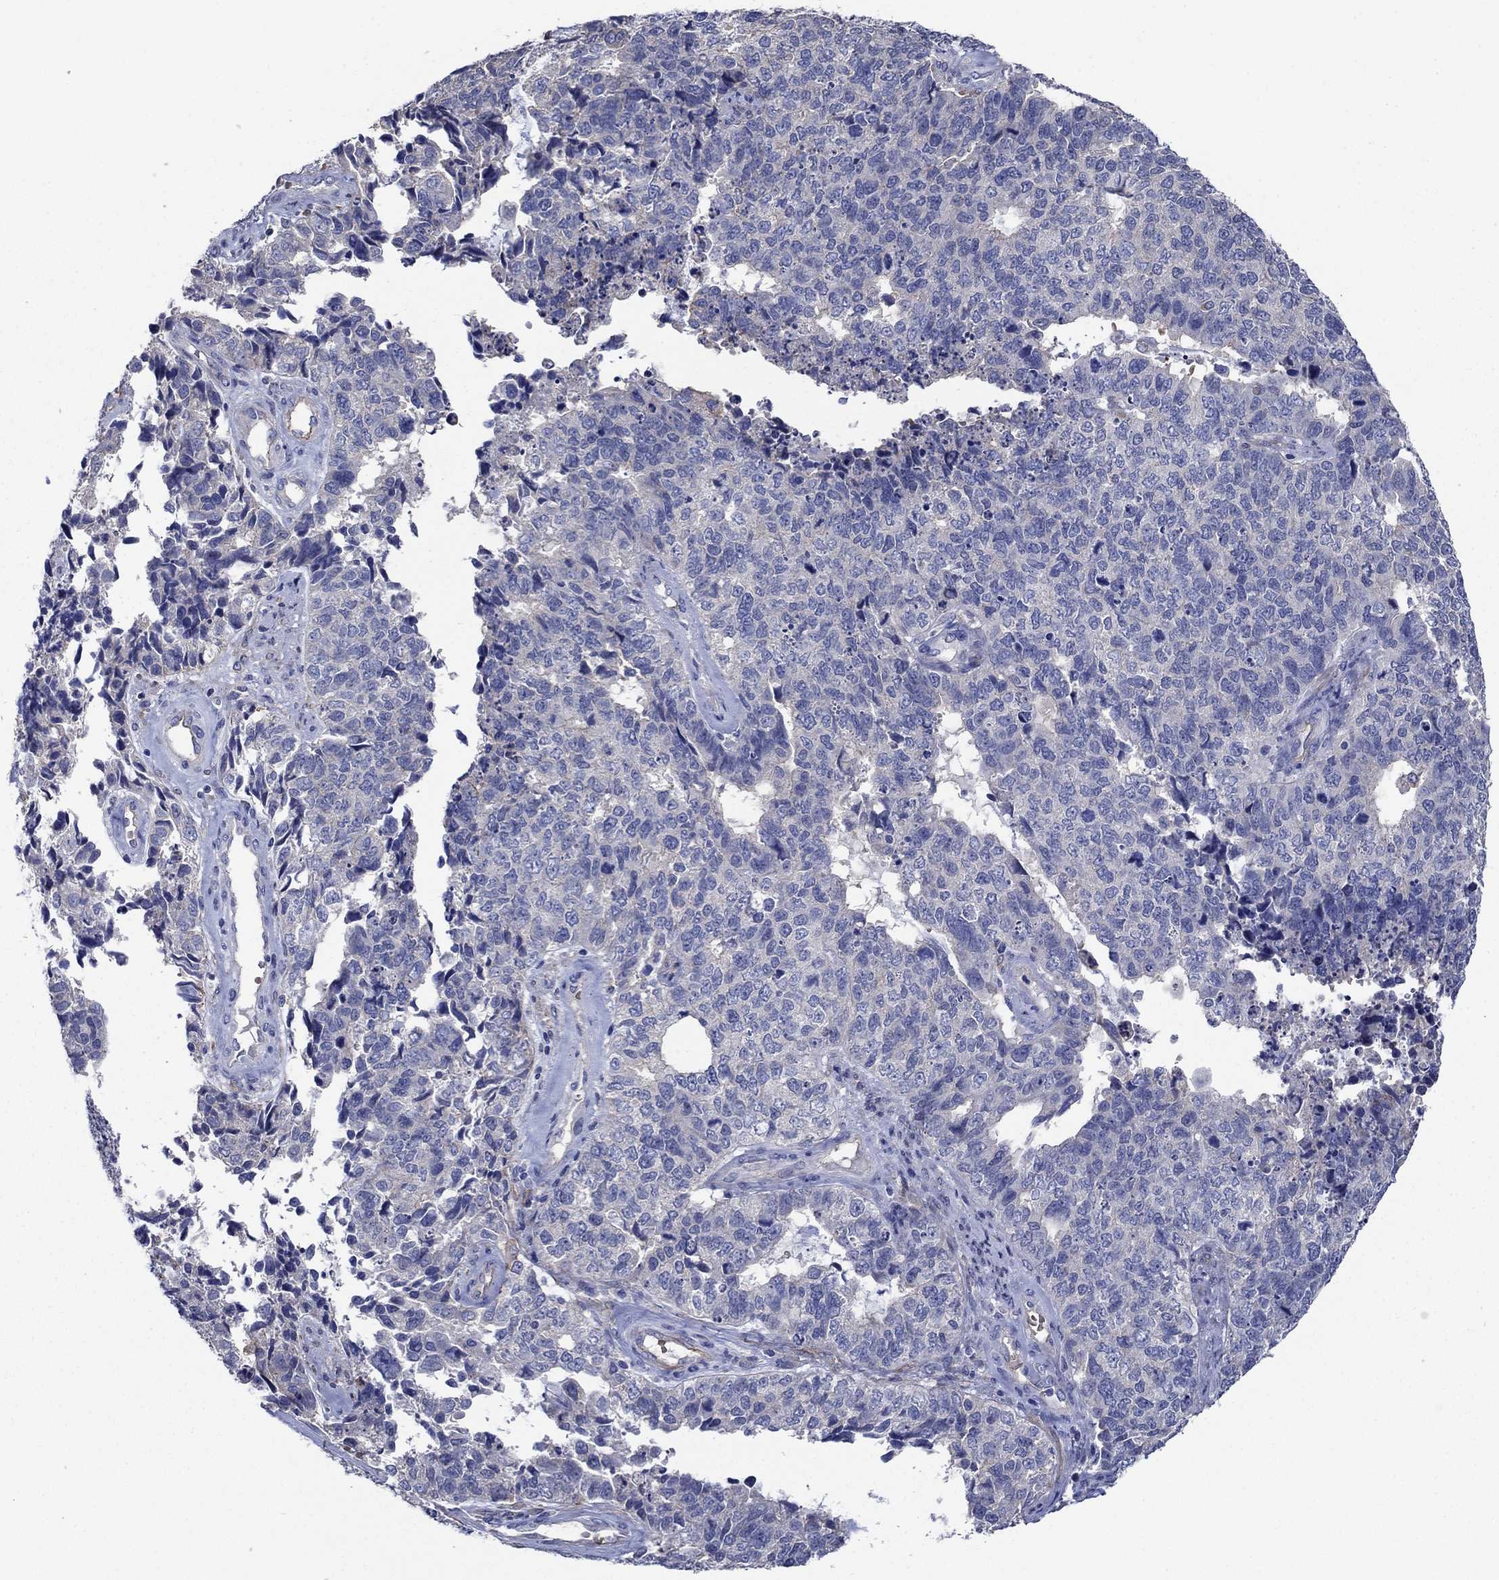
{"staining": {"intensity": "negative", "quantity": "none", "location": "none"}, "tissue": "cervical cancer", "cell_type": "Tumor cells", "image_type": "cancer", "snomed": [{"axis": "morphology", "description": "Squamous cell carcinoma, NOS"}, {"axis": "topography", "description": "Cervix"}], "caption": "A histopathology image of squamous cell carcinoma (cervical) stained for a protein reveals no brown staining in tumor cells. The staining is performed using DAB (3,3'-diaminobenzidine) brown chromogen with nuclei counter-stained in using hematoxylin.", "gene": "FLNC", "patient": {"sex": "female", "age": 63}}